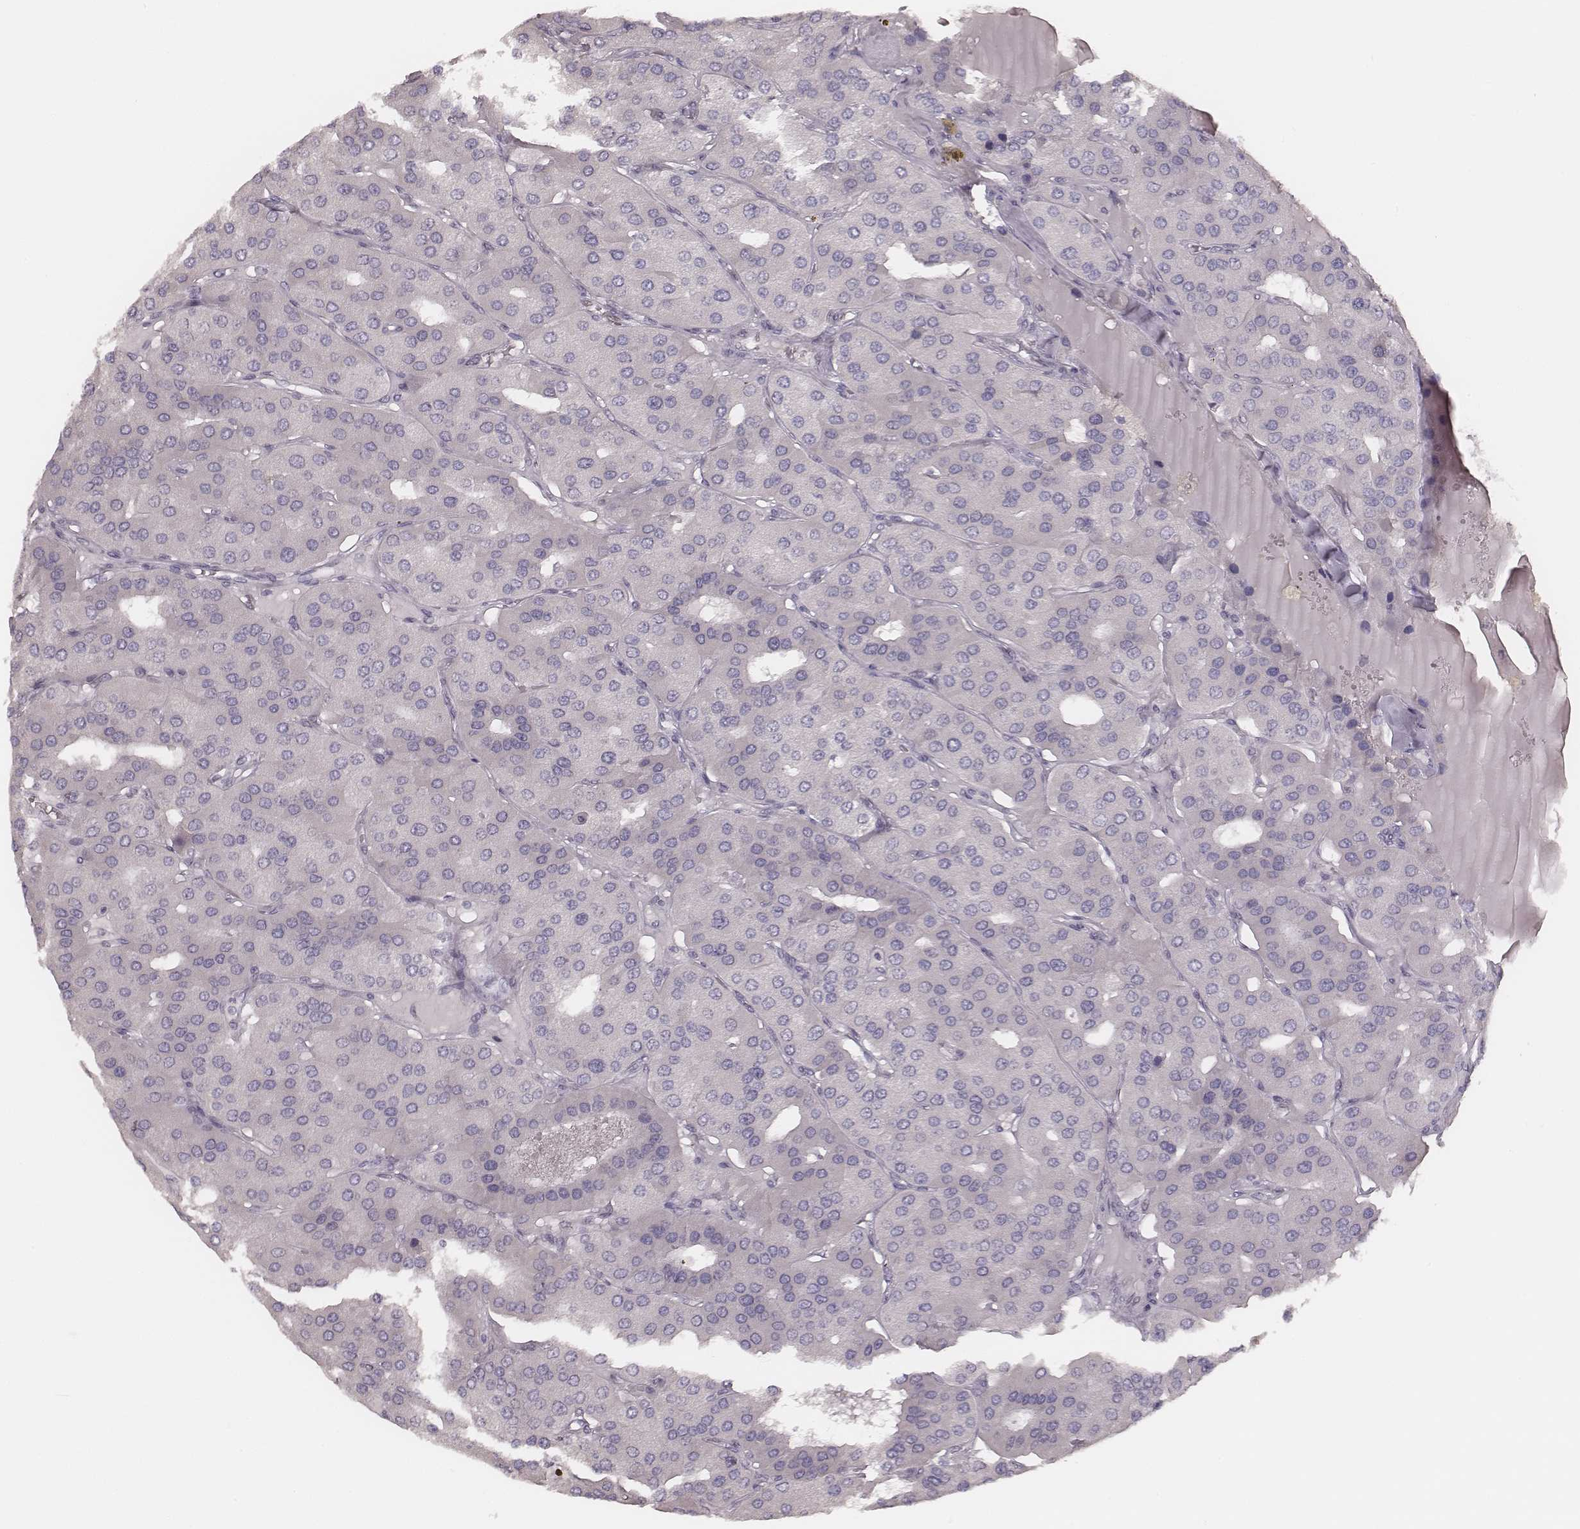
{"staining": {"intensity": "negative", "quantity": "none", "location": "none"}, "tissue": "parathyroid gland", "cell_type": "Glandular cells", "image_type": "normal", "snomed": [{"axis": "morphology", "description": "Normal tissue, NOS"}, {"axis": "morphology", "description": "Adenoma, NOS"}, {"axis": "topography", "description": "Parathyroid gland"}], "caption": "This is an immunohistochemistry (IHC) micrograph of normal human parathyroid gland. There is no positivity in glandular cells.", "gene": "MSX1", "patient": {"sex": "female", "age": 86}}